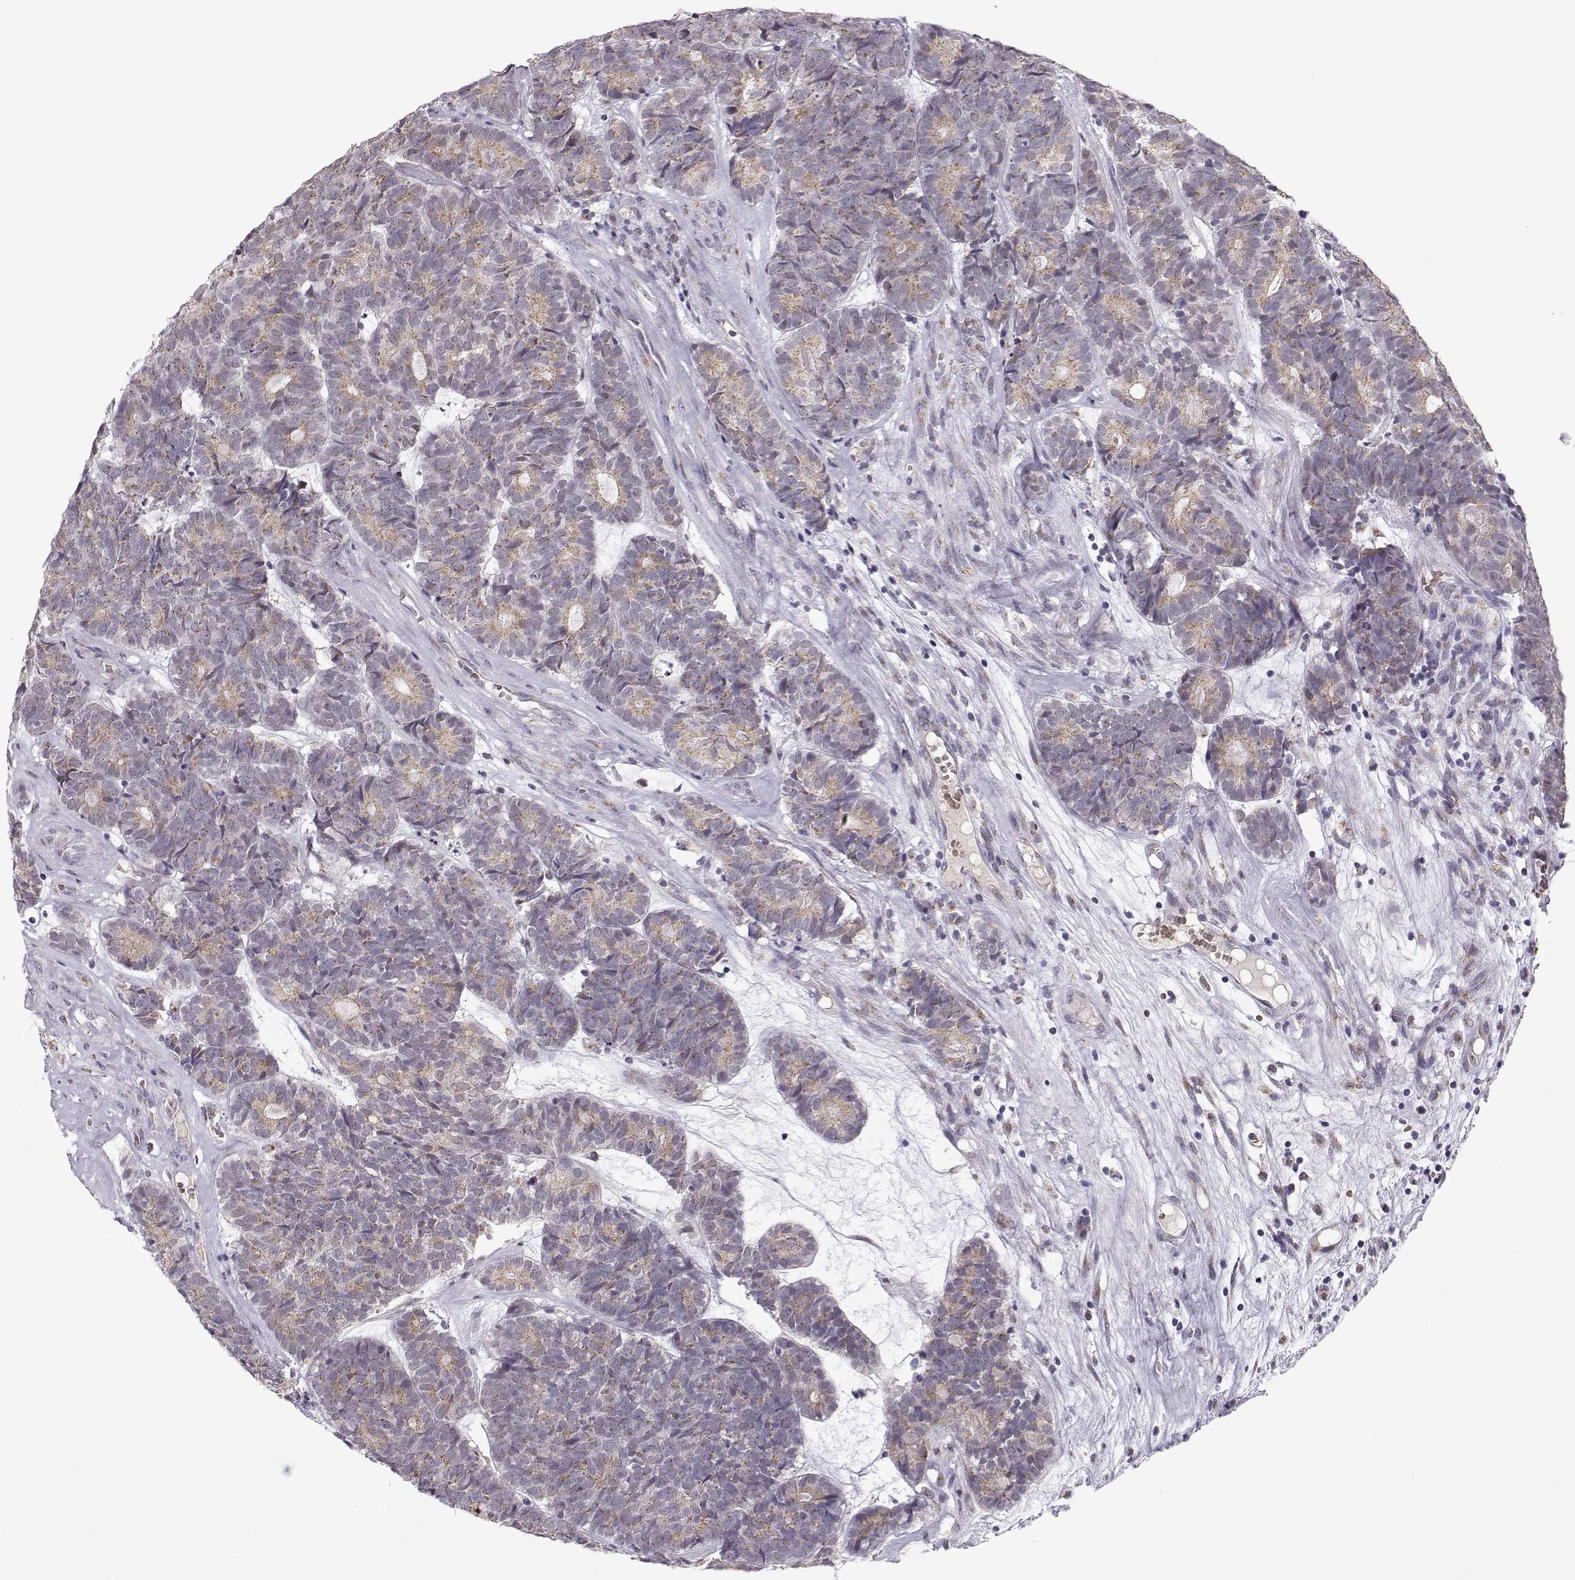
{"staining": {"intensity": "weak", "quantity": ">75%", "location": "cytoplasmic/membranous"}, "tissue": "head and neck cancer", "cell_type": "Tumor cells", "image_type": "cancer", "snomed": [{"axis": "morphology", "description": "Adenocarcinoma, NOS"}, {"axis": "topography", "description": "Head-Neck"}], "caption": "High-power microscopy captured an immunohistochemistry (IHC) photomicrograph of adenocarcinoma (head and neck), revealing weak cytoplasmic/membranous staining in approximately >75% of tumor cells. Nuclei are stained in blue.", "gene": "SLC4A5", "patient": {"sex": "female", "age": 81}}